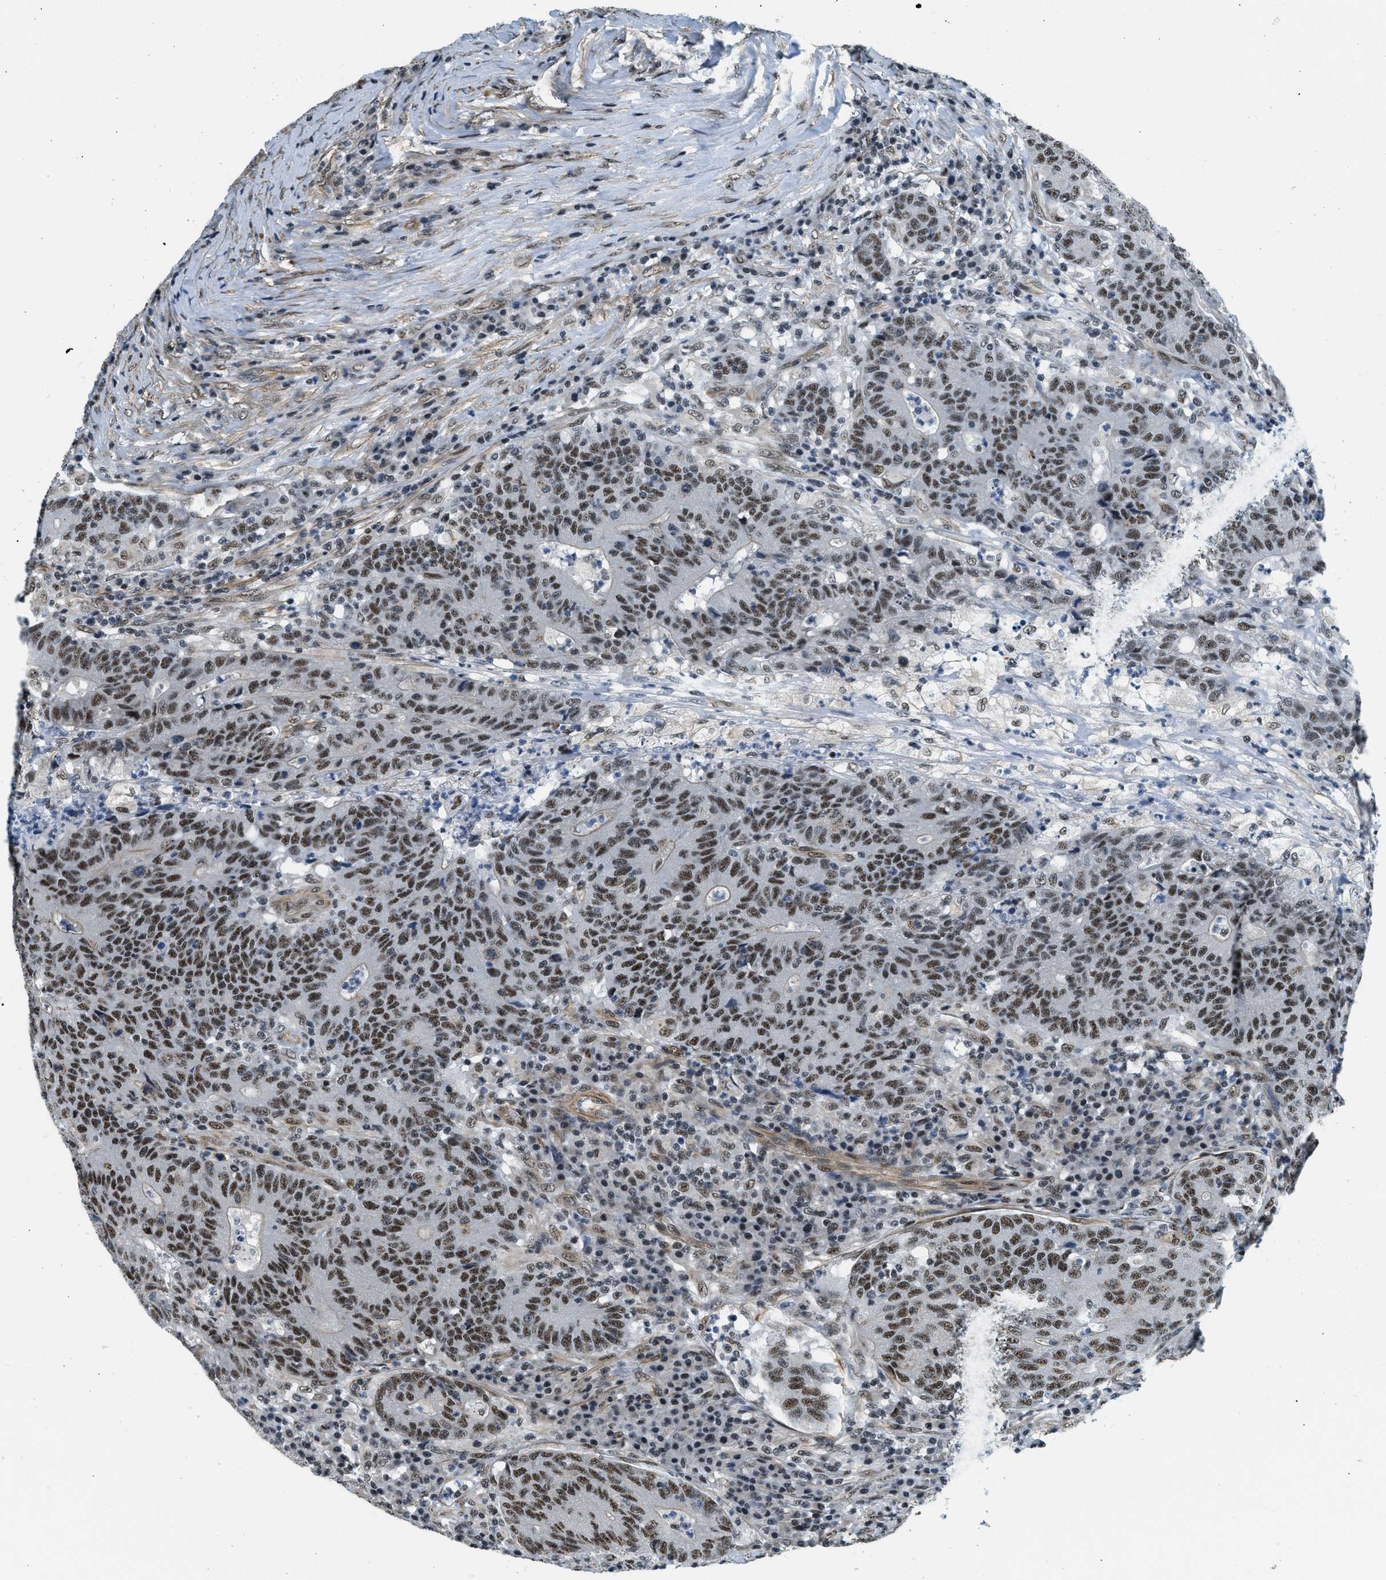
{"staining": {"intensity": "moderate", "quantity": ">75%", "location": "nuclear"}, "tissue": "colorectal cancer", "cell_type": "Tumor cells", "image_type": "cancer", "snomed": [{"axis": "morphology", "description": "Normal tissue, NOS"}, {"axis": "morphology", "description": "Adenocarcinoma, NOS"}, {"axis": "topography", "description": "Colon"}], "caption": "Immunohistochemistry (IHC) photomicrograph of neoplastic tissue: human colorectal adenocarcinoma stained using IHC reveals medium levels of moderate protein expression localized specifically in the nuclear of tumor cells, appearing as a nuclear brown color.", "gene": "CFAP36", "patient": {"sex": "female", "age": 75}}